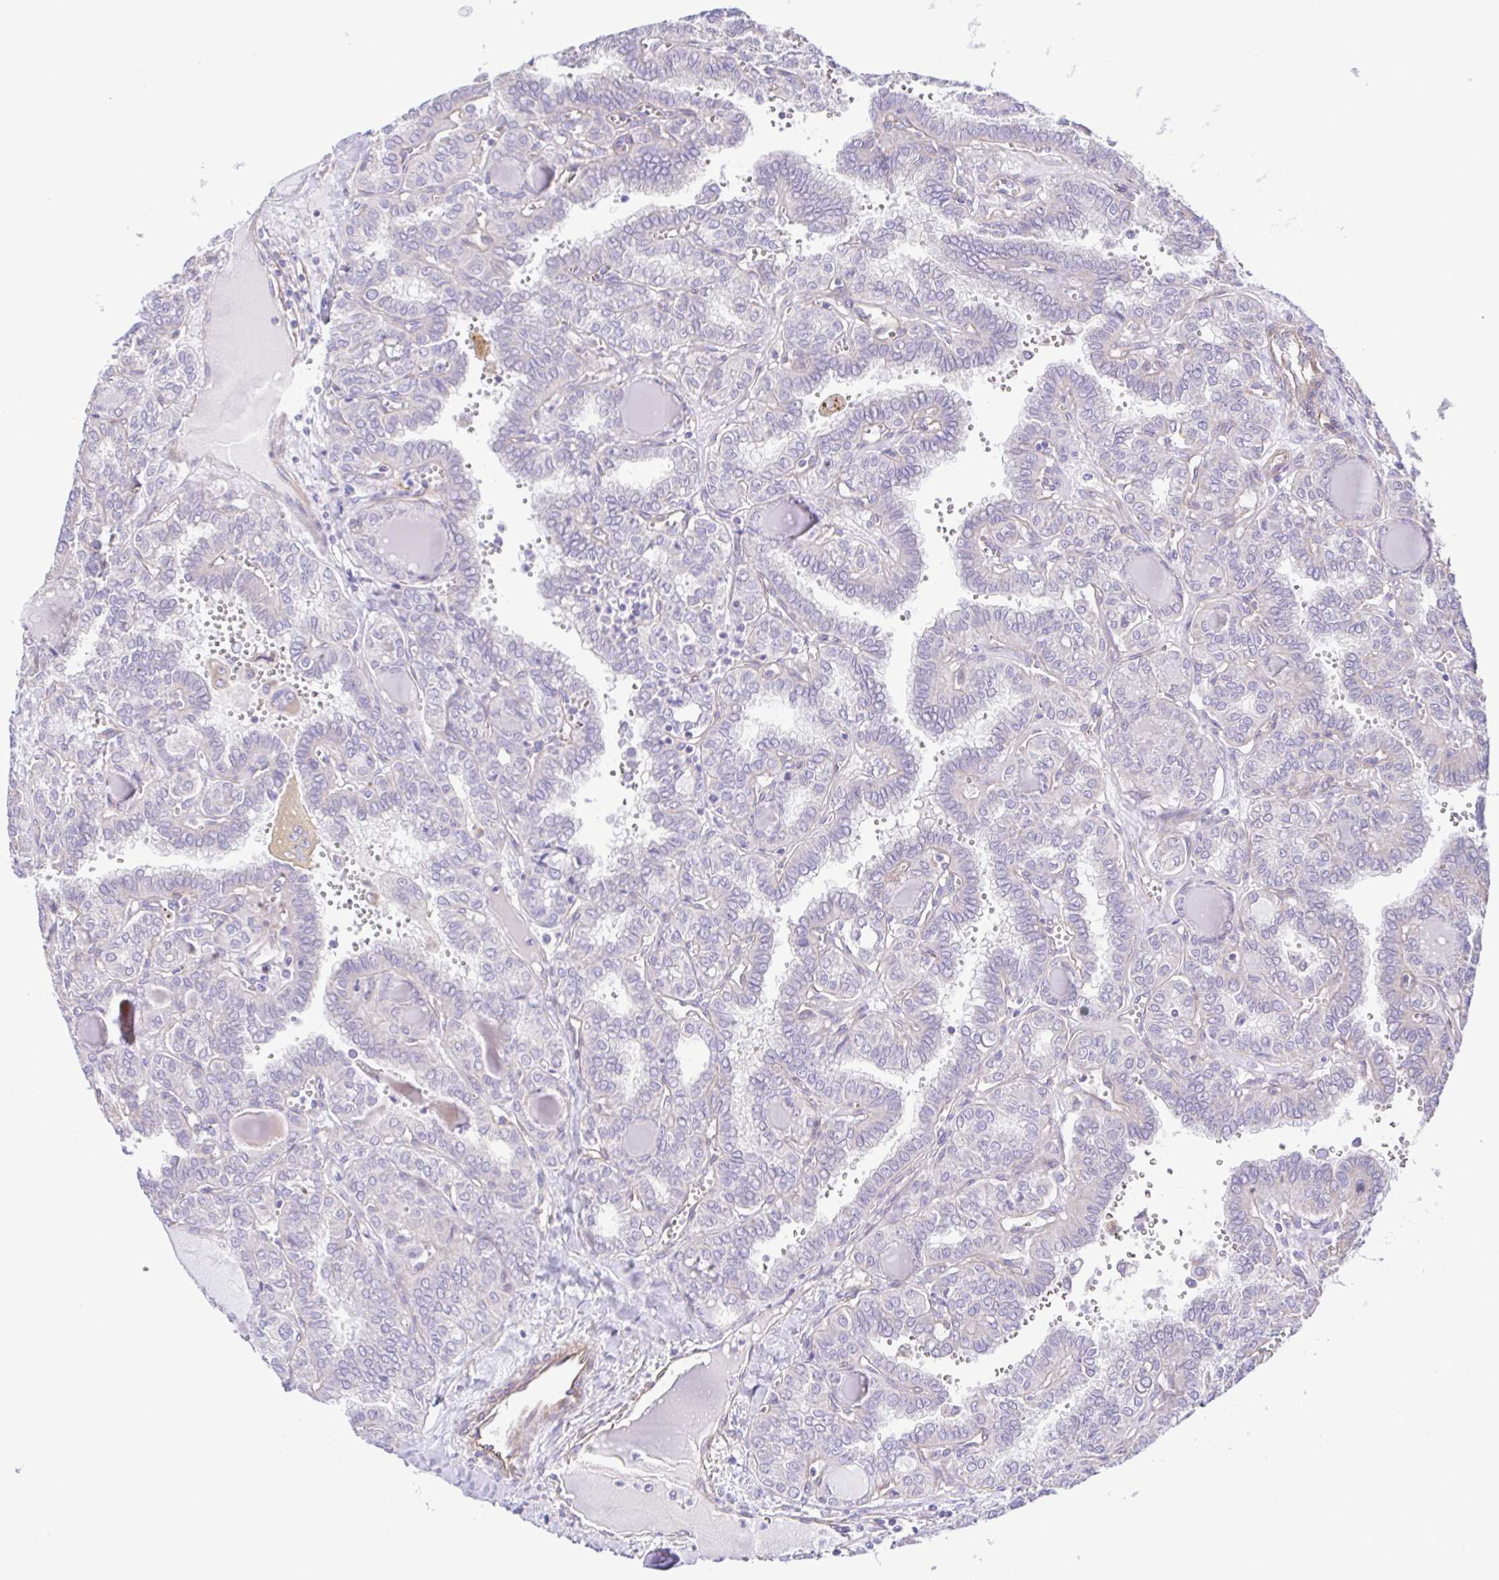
{"staining": {"intensity": "negative", "quantity": "none", "location": "none"}, "tissue": "thyroid cancer", "cell_type": "Tumor cells", "image_type": "cancer", "snomed": [{"axis": "morphology", "description": "Papillary adenocarcinoma, NOS"}, {"axis": "topography", "description": "Thyroid gland"}], "caption": "DAB (3,3'-diaminobenzidine) immunohistochemical staining of human papillary adenocarcinoma (thyroid) displays no significant expression in tumor cells.", "gene": "FLT1", "patient": {"sex": "female", "age": 41}}